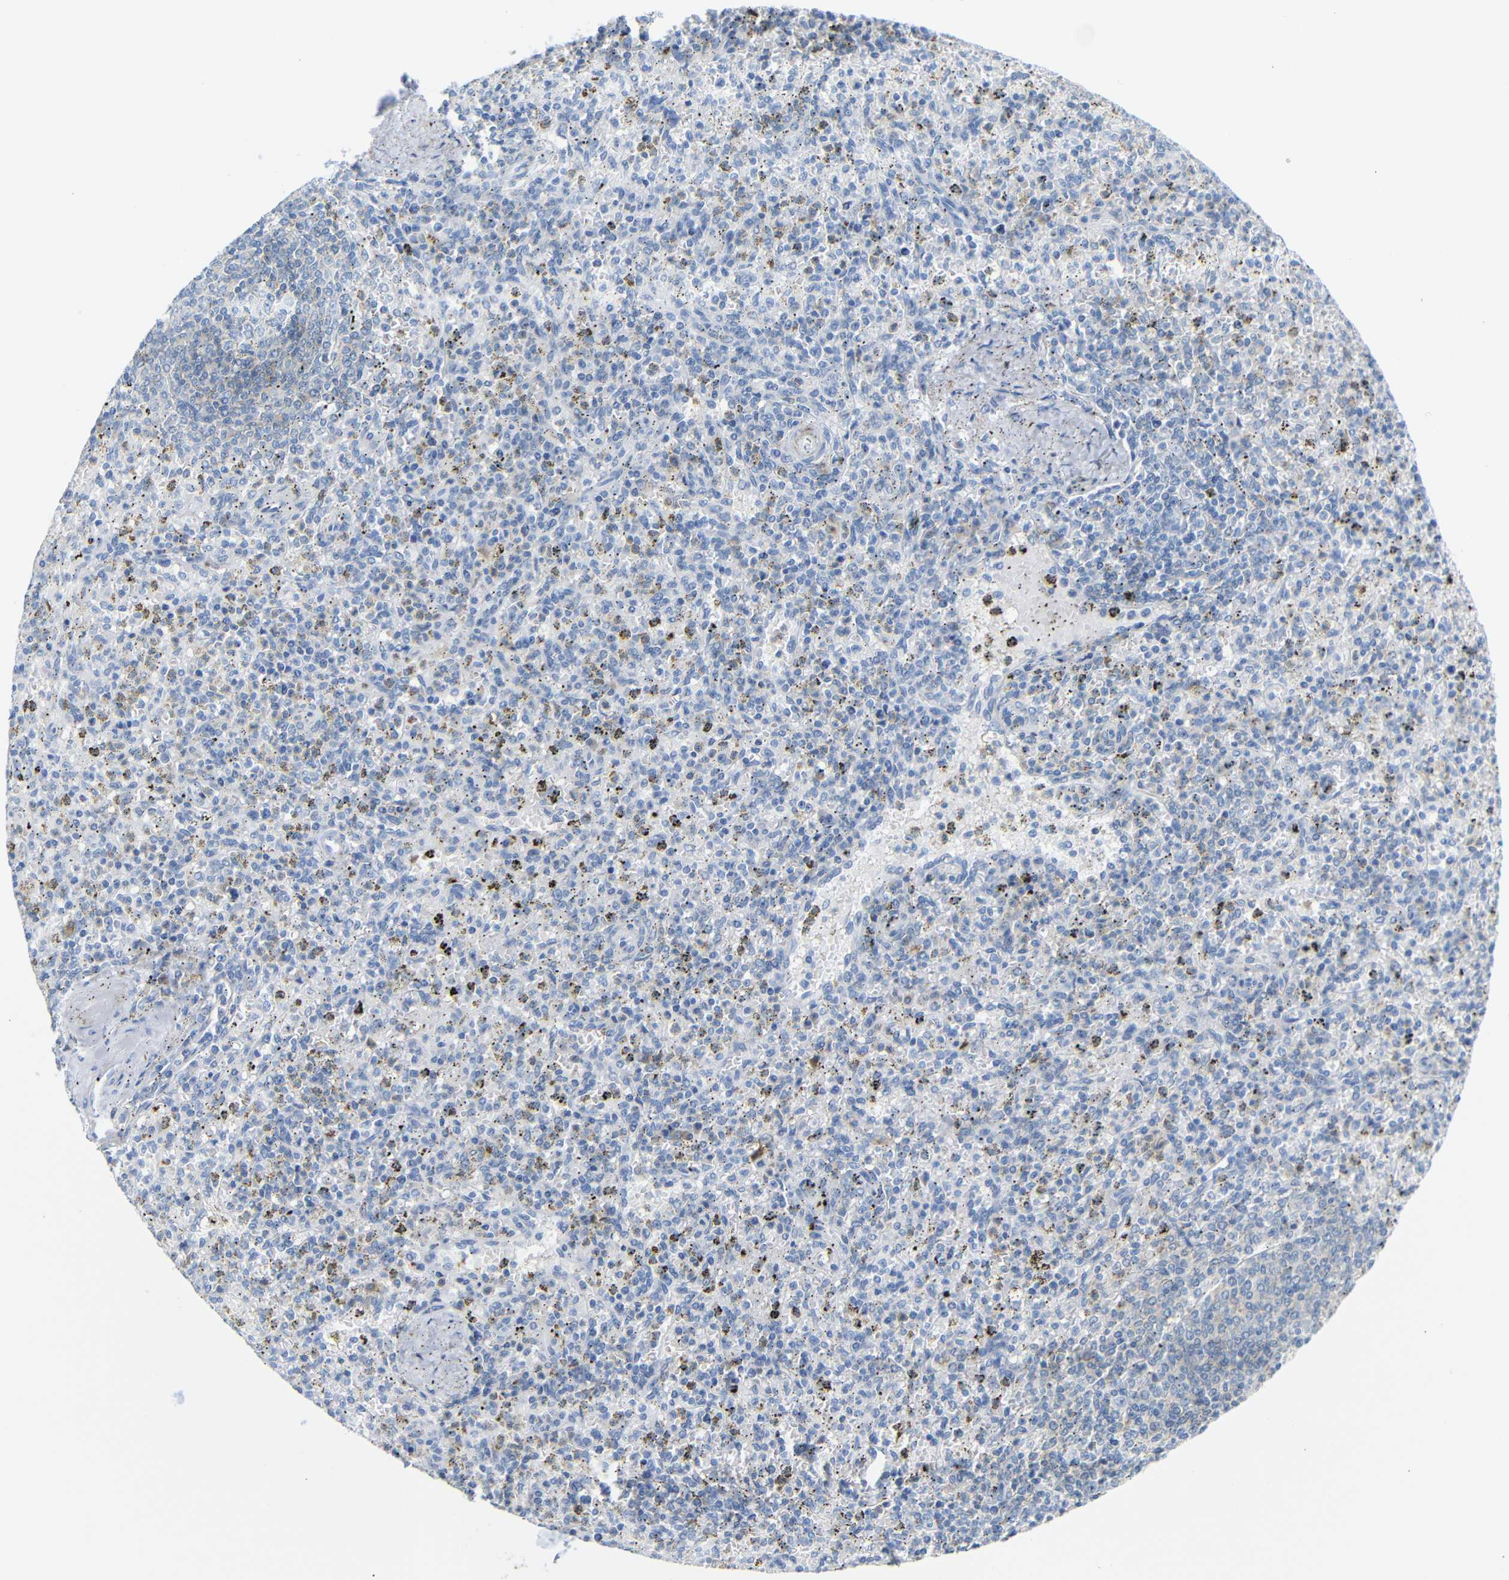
{"staining": {"intensity": "negative", "quantity": "none", "location": "none"}, "tissue": "spleen", "cell_type": "Cells in red pulp", "image_type": "normal", "snomed": [{"axis": "morphology", "description": "Normal tissue, NOS"}, {"axis": "topography", "description": "Spleen"}], "caption": "This is a histopathology image of IHC staining of benign spleen, which shows no staining in cells in red pulp. (Brightfield microscopy of DAB (3,3'-diaminobenzidine) immunohistochemistry (IHC) at high magnification).", "gene": "FCRL1", "patient": {"sex": "male", "age": 72}}